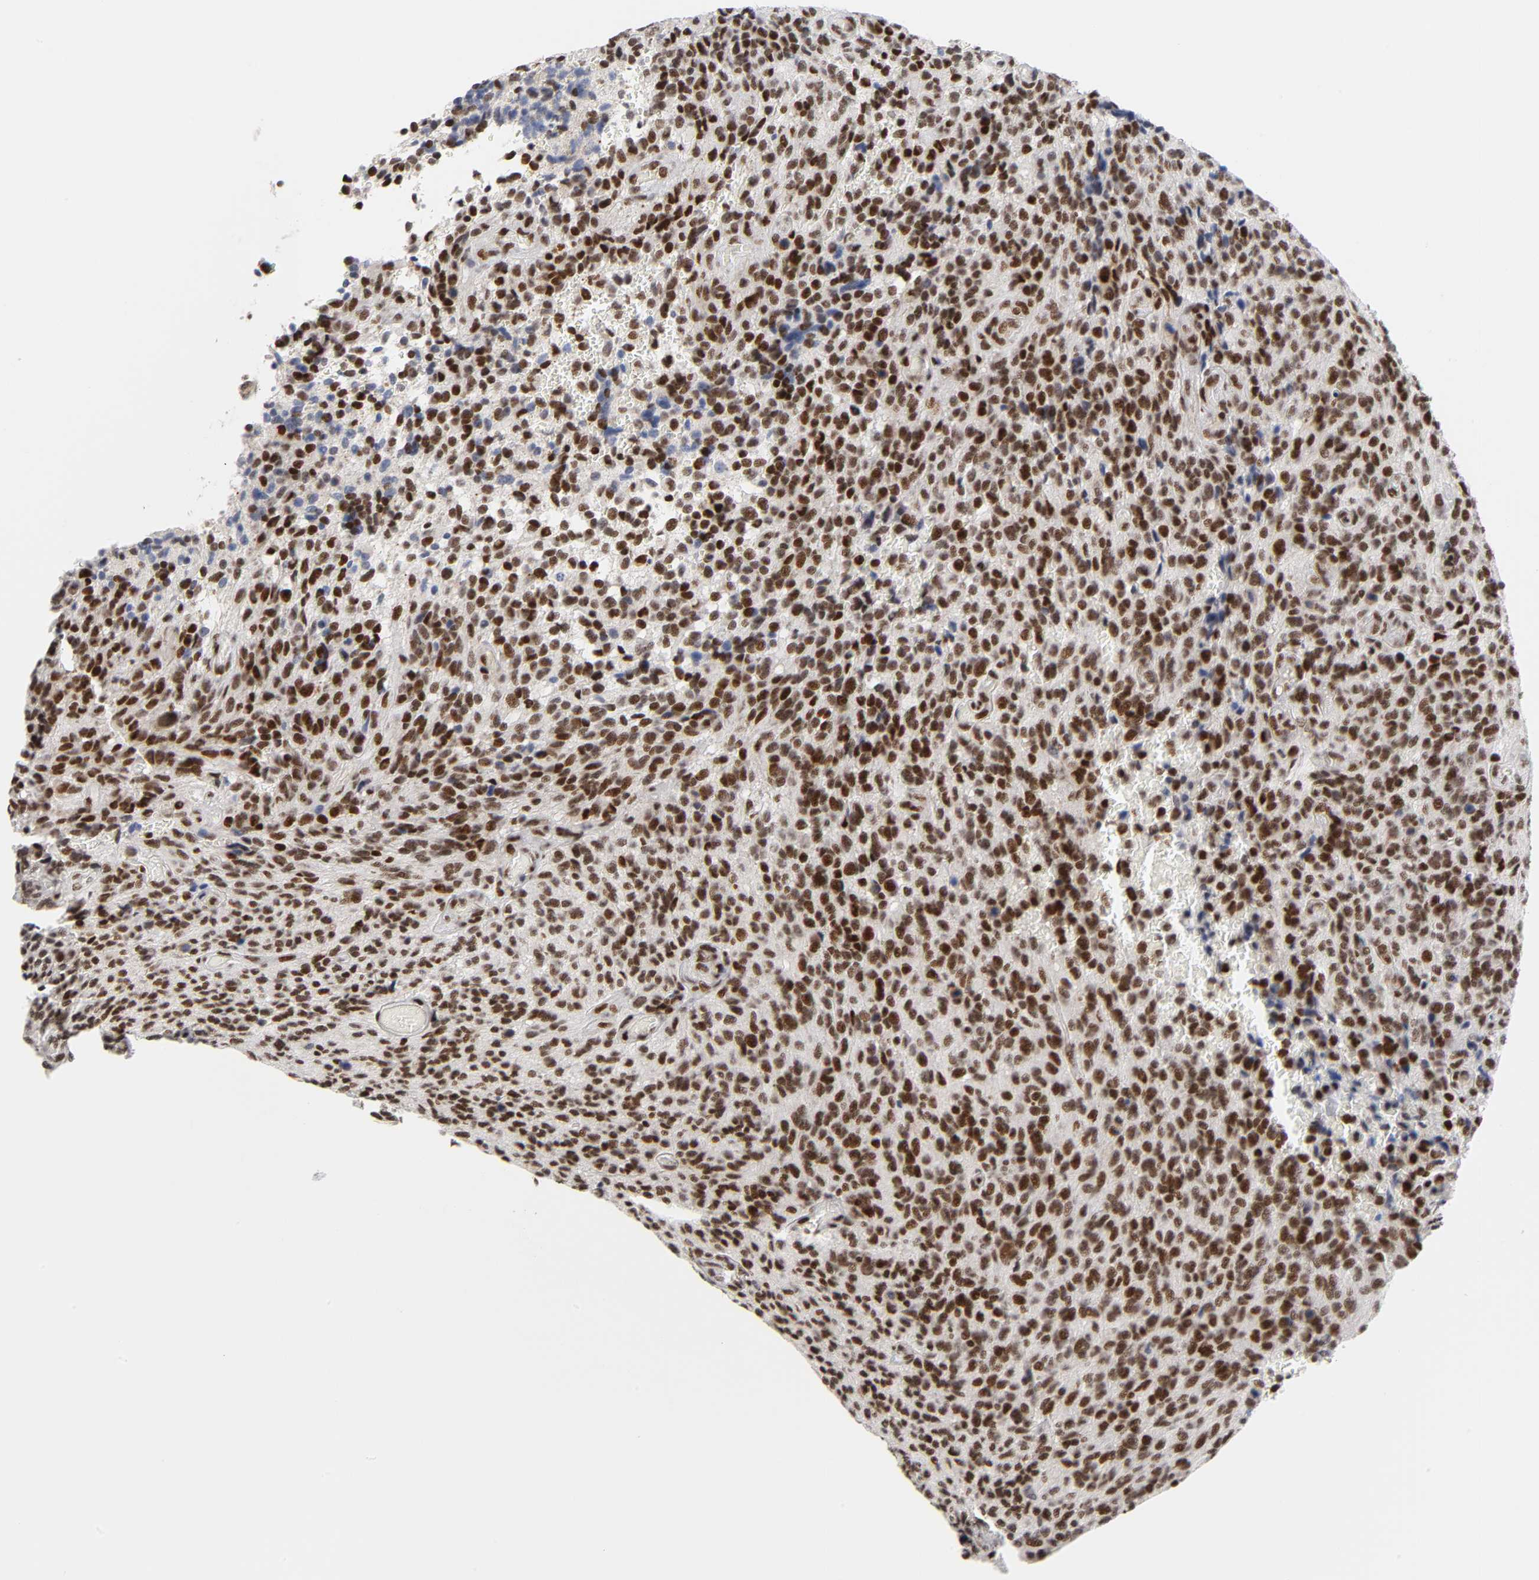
{"staining": {"intensity": "strong", "quantity": ">75%", "location": "nuclear"}, "tissue": "glioma", "cell_type": "Tumor cells", "image_type": "cancer", "snomed": [{"axis": "morphology", "description": "Normal tissue, NOS"}, {"axis": "morphology", "description": "Glioma, malignant, High grade"}, {"axis": "topography", "description": "Cerebral cortex"}], "caption": "Human malignant glioma (high-grade) stained for a protein (brown) demonstrates strong nuclear positive expression in approximately >75% of tumor cells.", "gene": "CREBBP", "patient": {"sex": "male", "age": 56}}